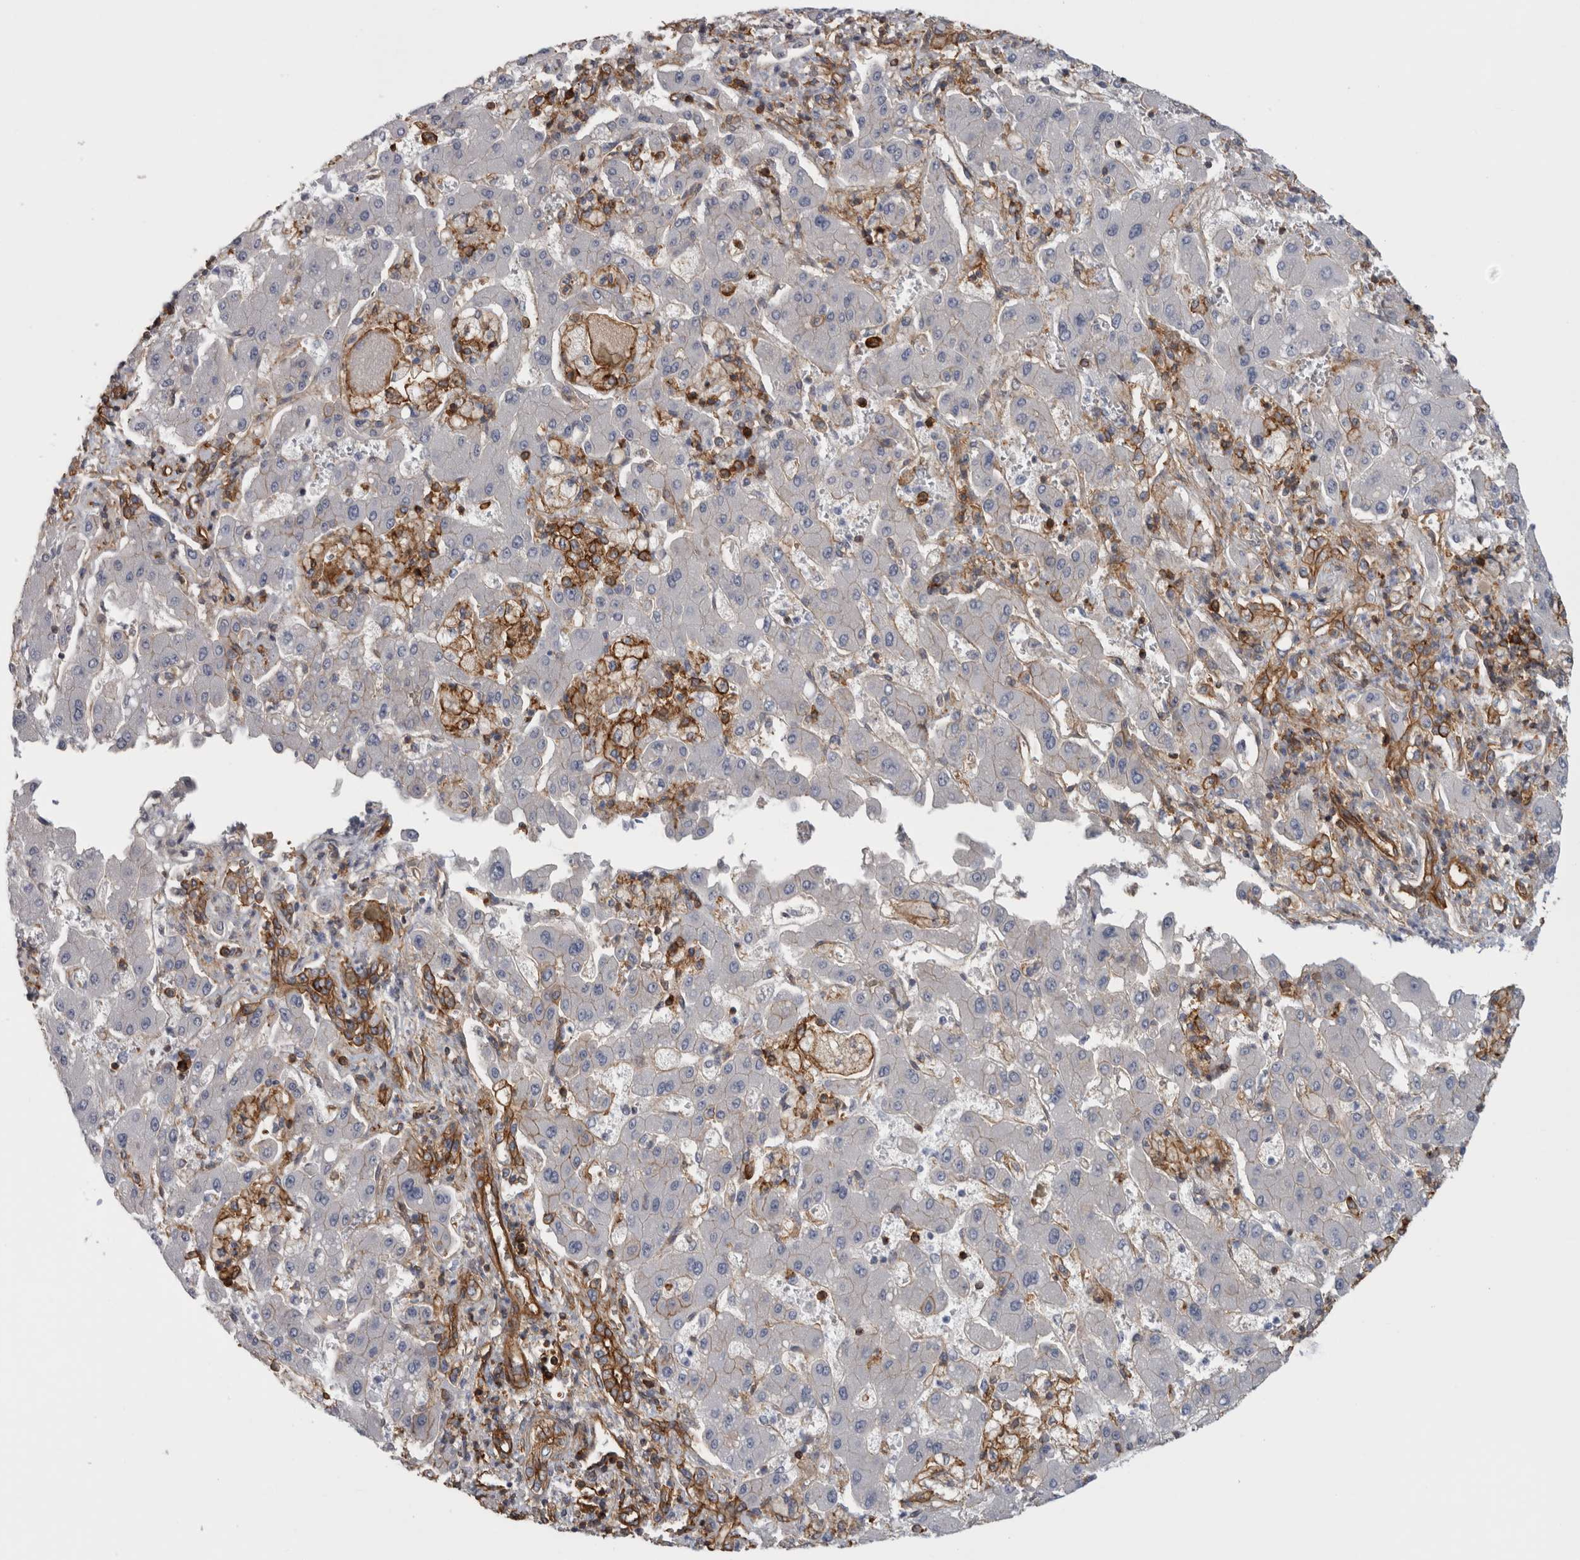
{"staining": {"intensity": "negative", "quantity": "none", "location": "none"}, "tissue": "liver cancer", "cell_type": "Tumor cells", "image_type": "cancer", "snomed": [{"axis": "morphology", "description": "Cholangiocarcinoma"}, {"axis": "topography", "description": "Liver"}], "caption": "Histopathology image shows no protein positivity in tumor cells of liver cancer (cholangiocarcinoma) tissue.", "gene": "AHNAK", "patient": {"sex": "male", "age": 50}}